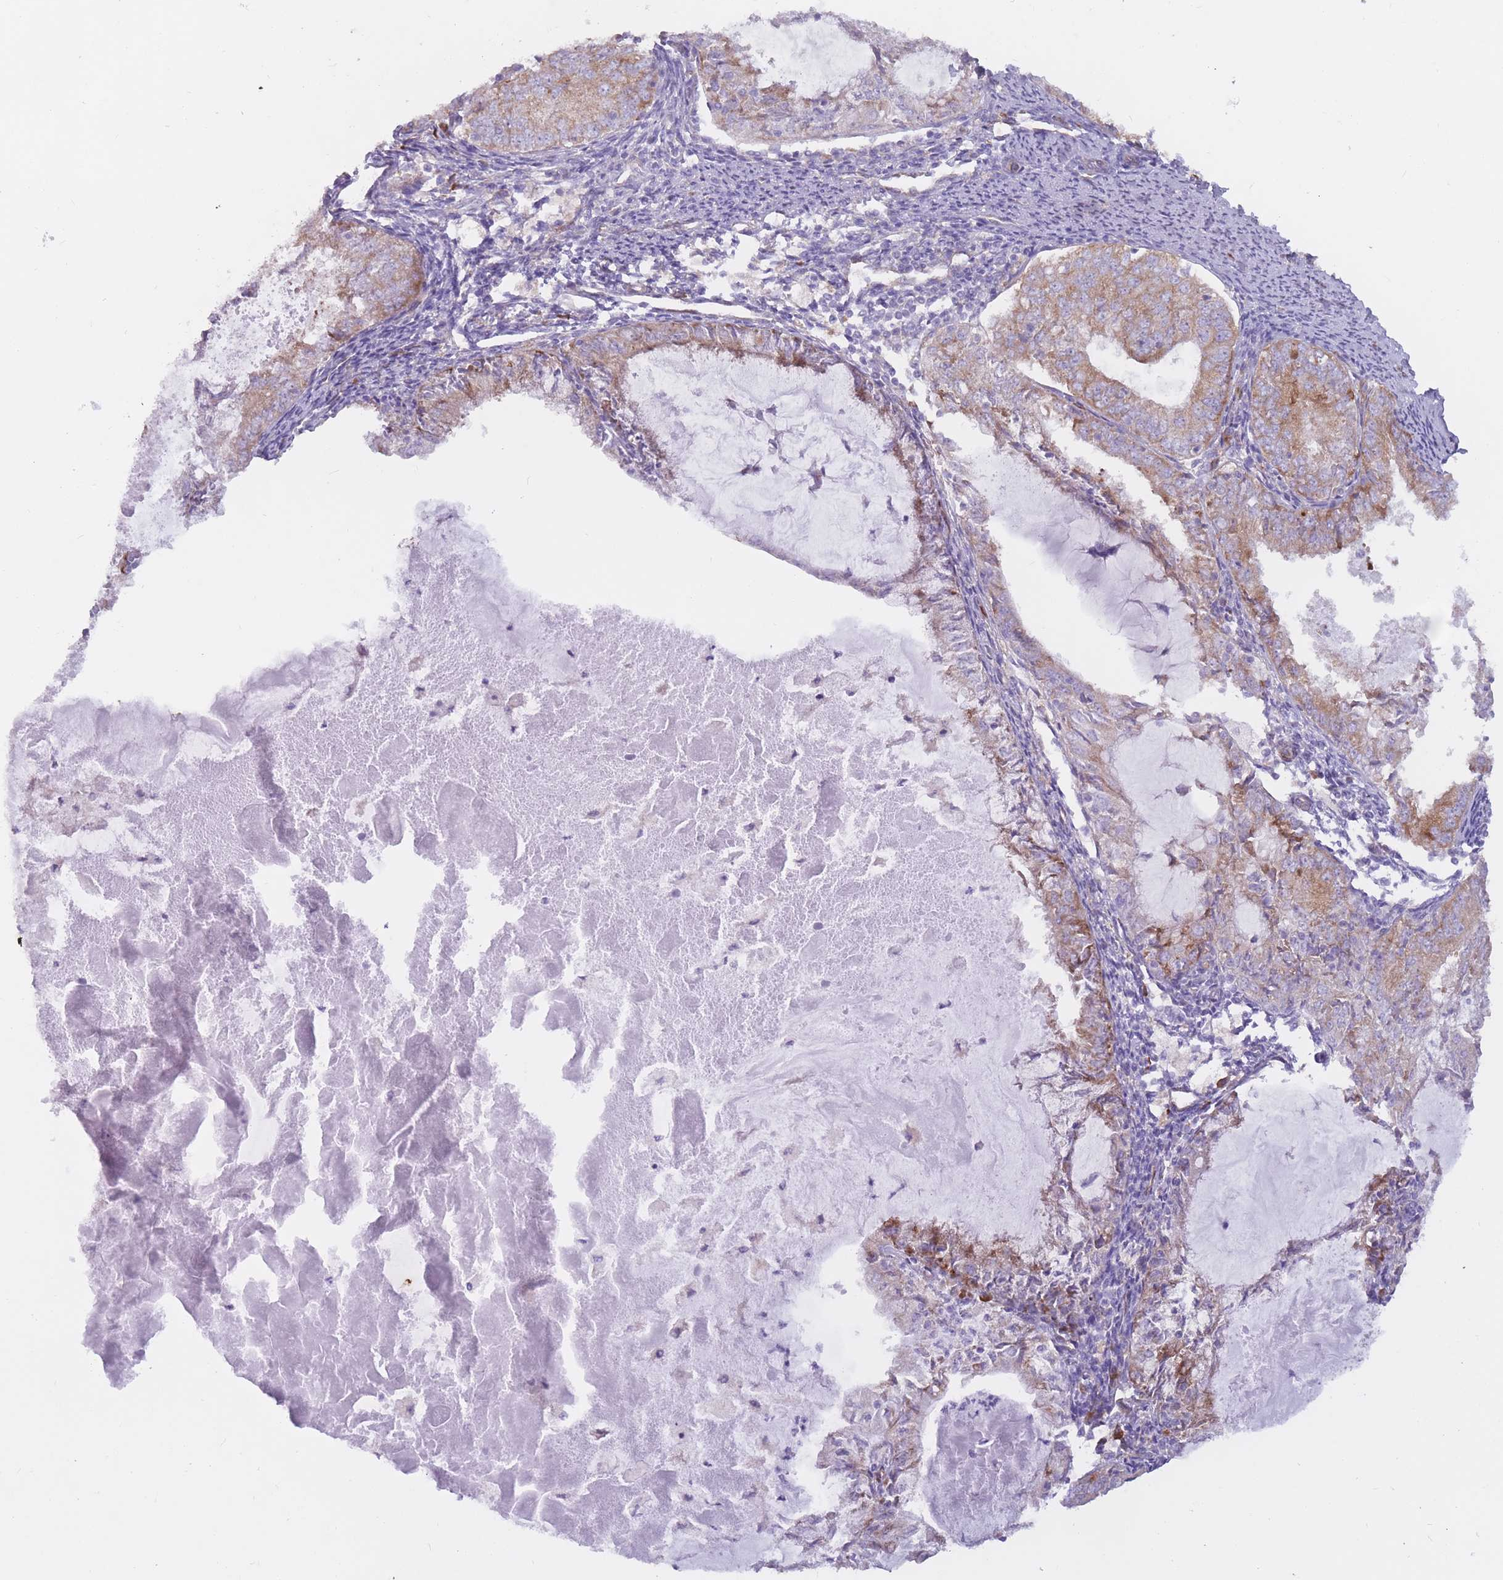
{"staining": {"intensity": "moderate", "quantity": ">75%", "location": "cytoplasmic/membranous"}, "tissue": "endometrial cancer", "cell_type": "Tumor cells", "image_type": "cancer", "snomed": [{"axis": "morphology", "description": "Adenocarcinoma, NOS"}, {"axis": "topography", "description": "Endometrium"}], "caption": "Human endometrial cancer (adenocarcinoma) stained with a protein marker shows moderate staining in tumor cells.", "gene": "RPL18", "patient": {"sex": "female", "age": 57}}